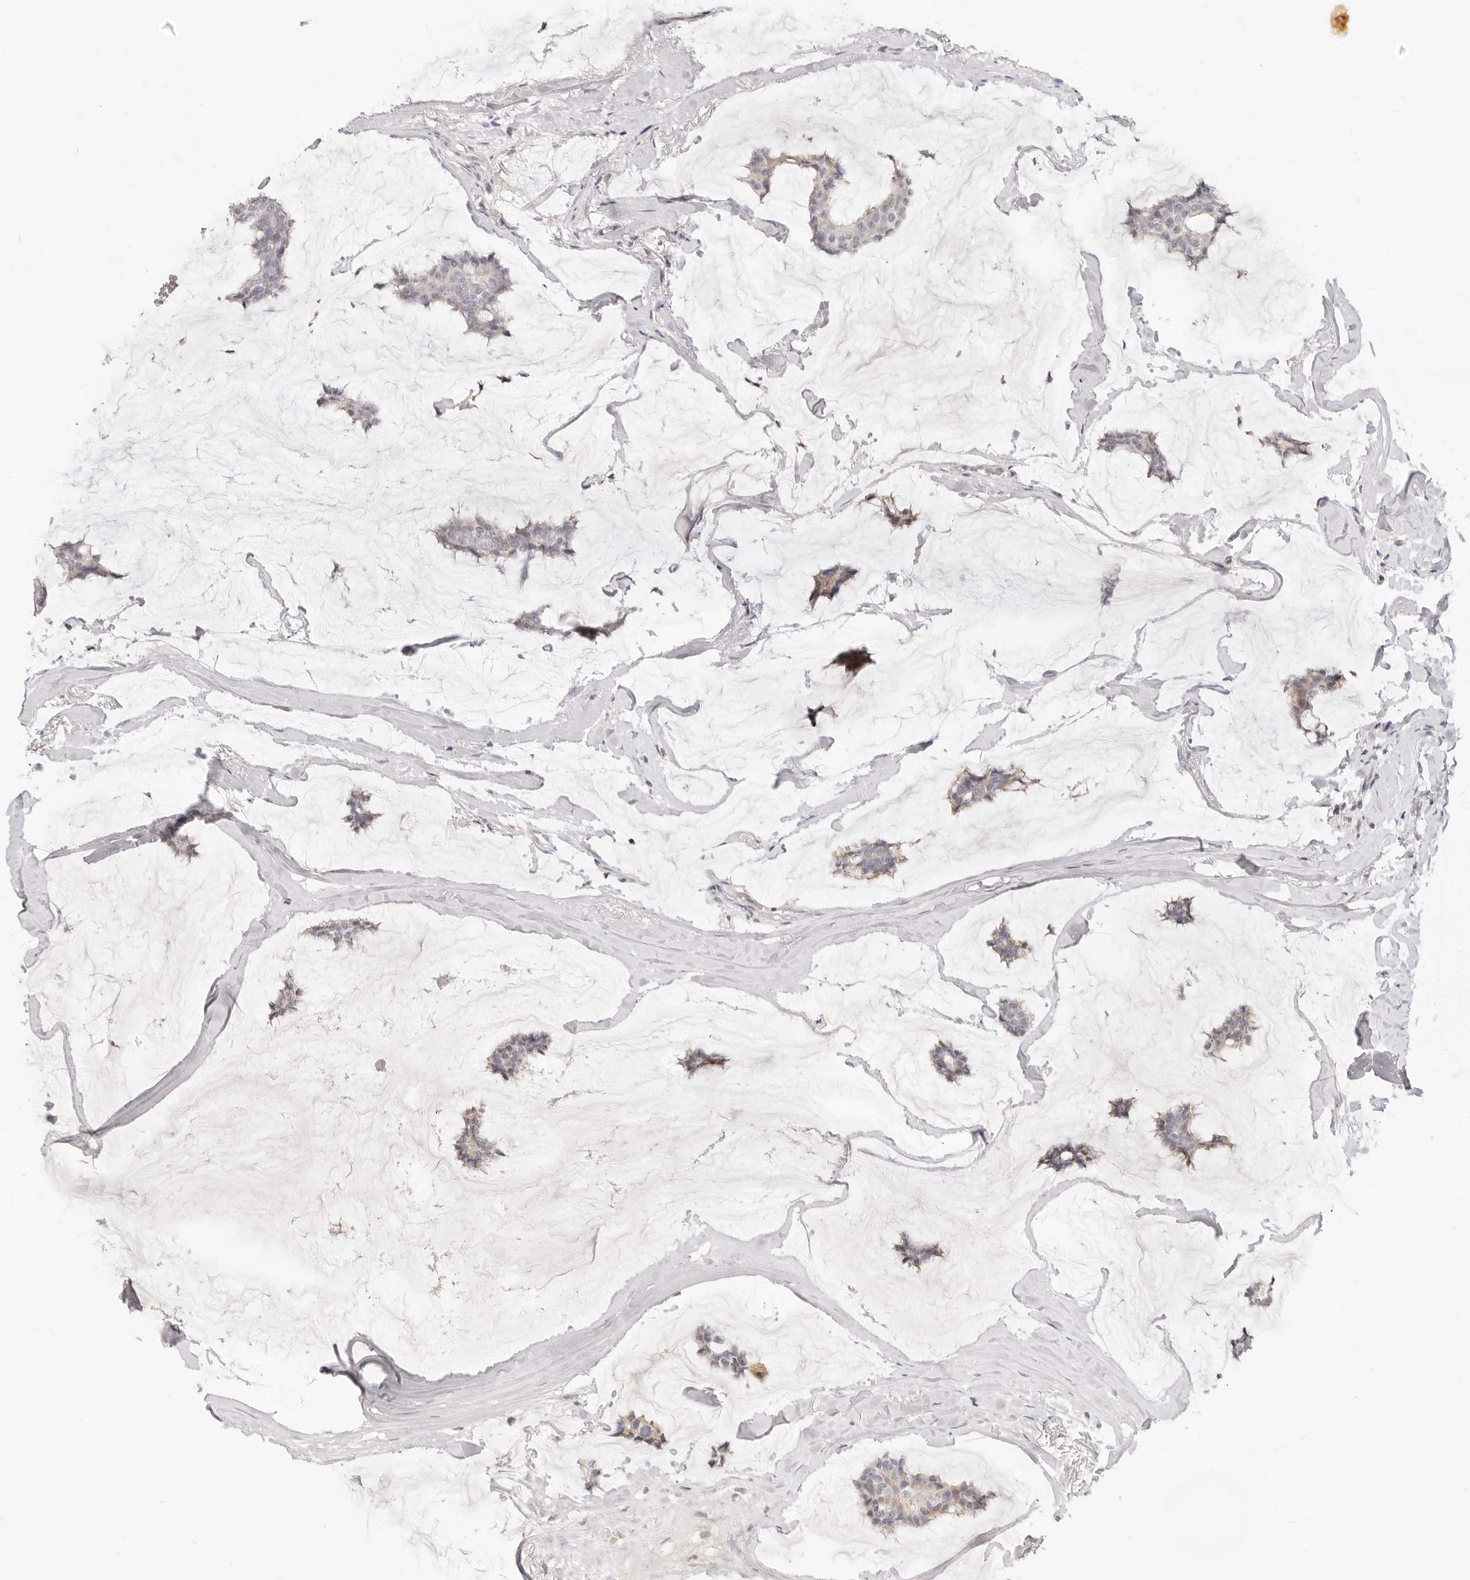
{"staining": {"intensity": "weak", "quantity": "<25%", "location": "cytoplasmic/membranous"}, "tissue": "breast cancer", "cell_type": "Tumor cells", "image_type": "cancer", "snomed": [{"axis": "morphology", "description": "Duct carcinoma"}, {"axis": "topography", "description": "Breast"}], "caption": "An image of breast cancer (infiltrating ductal carcinoma) stained for a protein exhibits no brown staining in tumor cells. Nuclei are stained in blue.", "gene": "LTB4R2", "patient": {"sex": "female", "age": 93}}